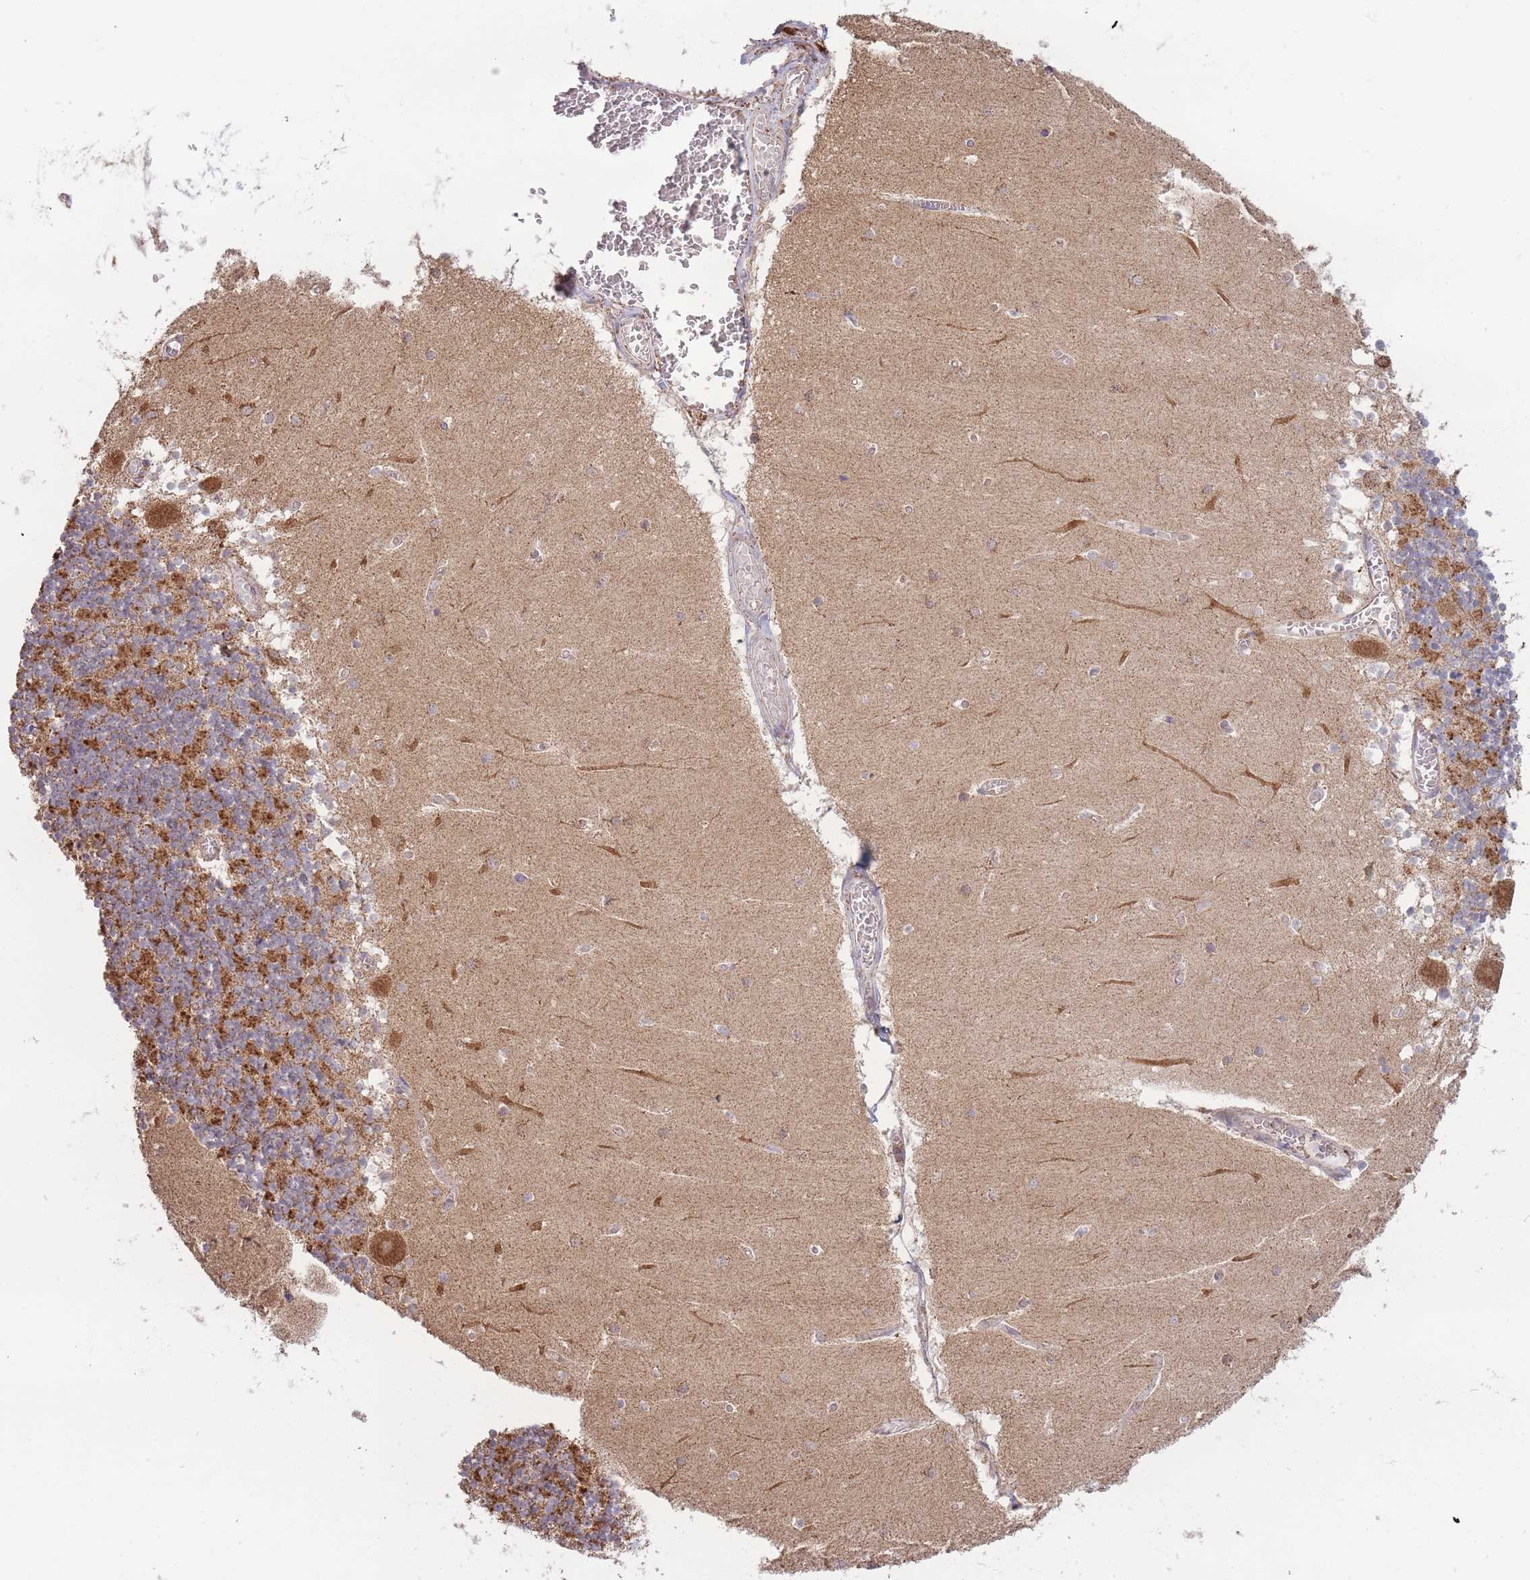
{"staining": {"intensity": "moderate", "quantity": "25%-75%", "location": "cytoplasmic/membranous"}, "tissue": "cerebellum", "cell_type": "Cells in granular layer", "image_type": "normal", "snomed": [{"axis": "morphology", "description": "Normal tissue, NOS"}, {"axis": "topography", "description": "Cerebellum"}], "caption": "About 25%-75% of cells in granular layer in normal human cerebellum exhibit moderate cytoplasmic/membranous protein staining as visualized by brown immunohistochemical staining.", "gene": "MRPL17", "patient": {"sex": "female", "age": 28}}